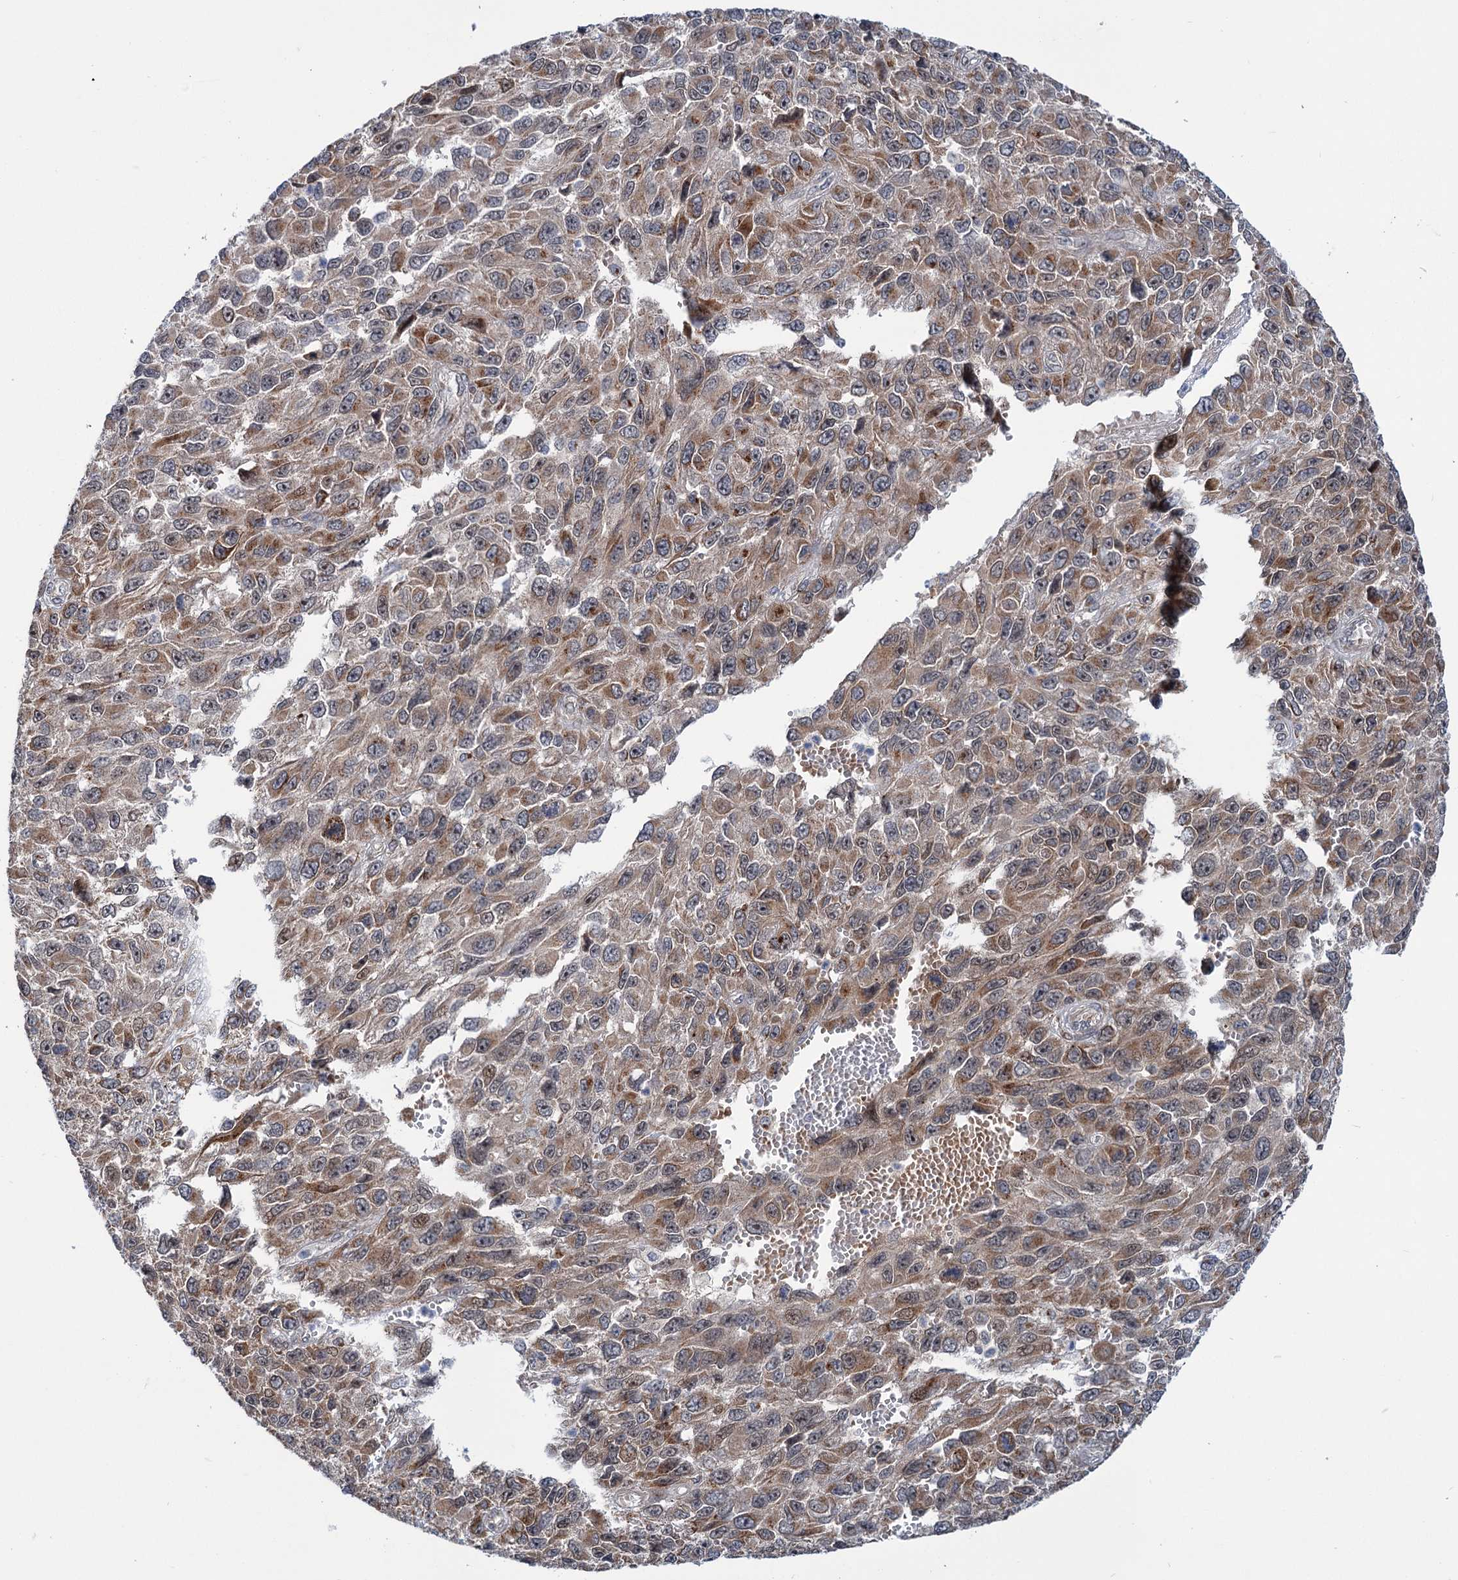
{"staining": {"intensity": "moderate", "quantity": ">75%", "location": "cytoplasmic/membranous"}, "tissue": "melanoma", "cell_type": "Tumor cells", "image_type": "cancer", "snomed": [{"axis": "morphology", "description": "Normal tissue, NOS"}, {"axis": "morphology", "description": "Malignant melanoma, NOS"}, {"axis": "topography", "description": "Skin"}], "caption": "Melanoma tissue reveals moderate cytoplasmic/membranous expression in approximately >75% of tumor cells, visualized by immunohistochemistry.", "gene": "ELP4", "patient": {"sex": "female", "age": 96}}